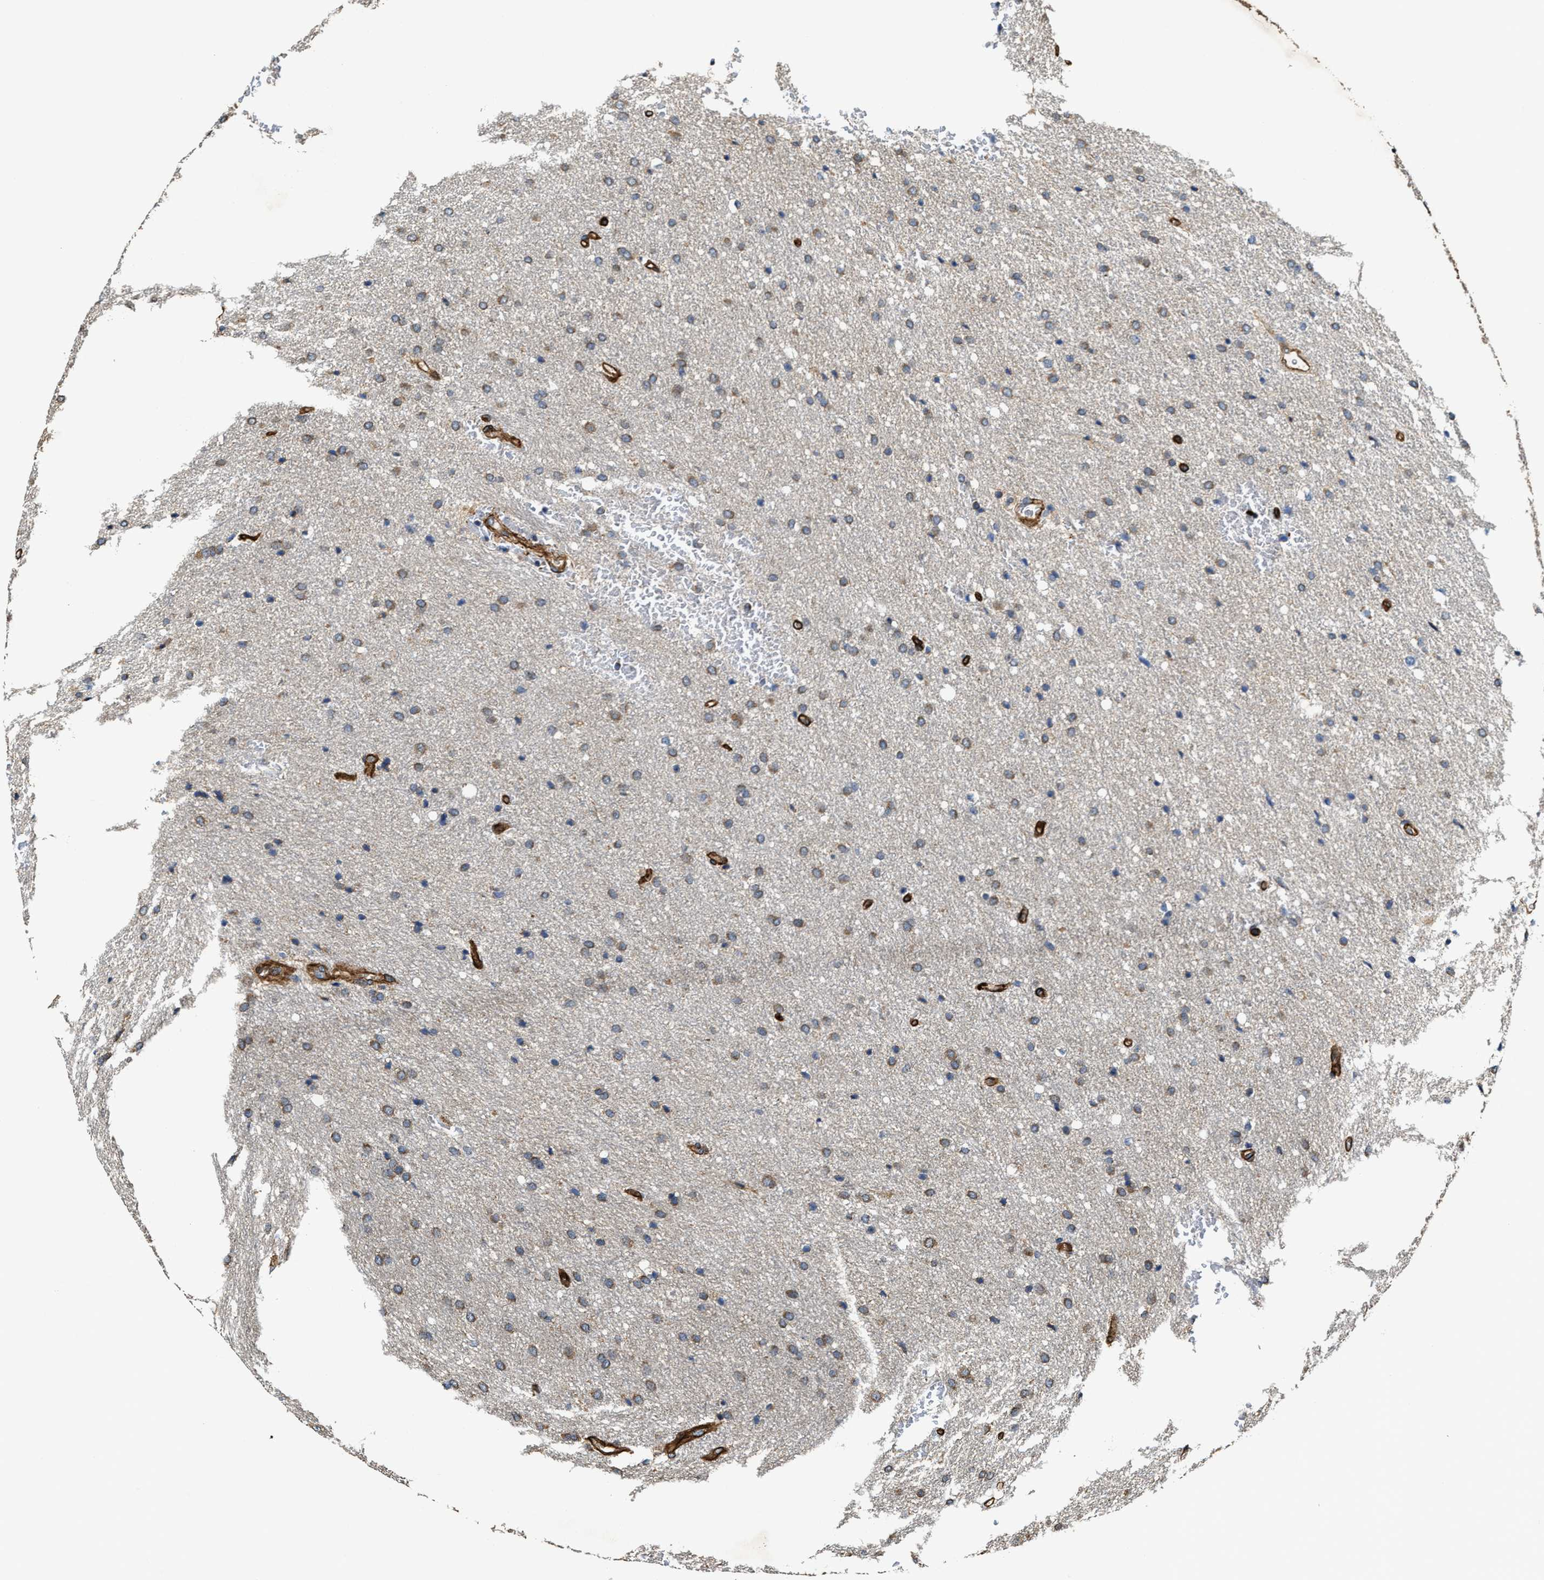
{"staining": {"intensity": "moderate", "quantity": "25%-75%", "location": "cytoplasmic/membranous"}, "tissue": "glioma", "cell_type": "Tumor cells", "image_type": "cancer", "snomed": [{"axis": "morphology", "description": "Glioma, malignant, Low grade"}, {"axis": "topography", "description": "Brain"}], "caption": "Immunohistochemical staining of glioma displays medium levels of moderate cytoplasmic/membranous staining in approximately 25%-75% of tumor cells. Using DAB (3,3'-diaminobenzidine) (brown) and hematoxylin (blue) stains, captured at high magnification using brightfield microscopy.", "gene": "GFRA3", "patient": {"sex": "female", "age": 37}}